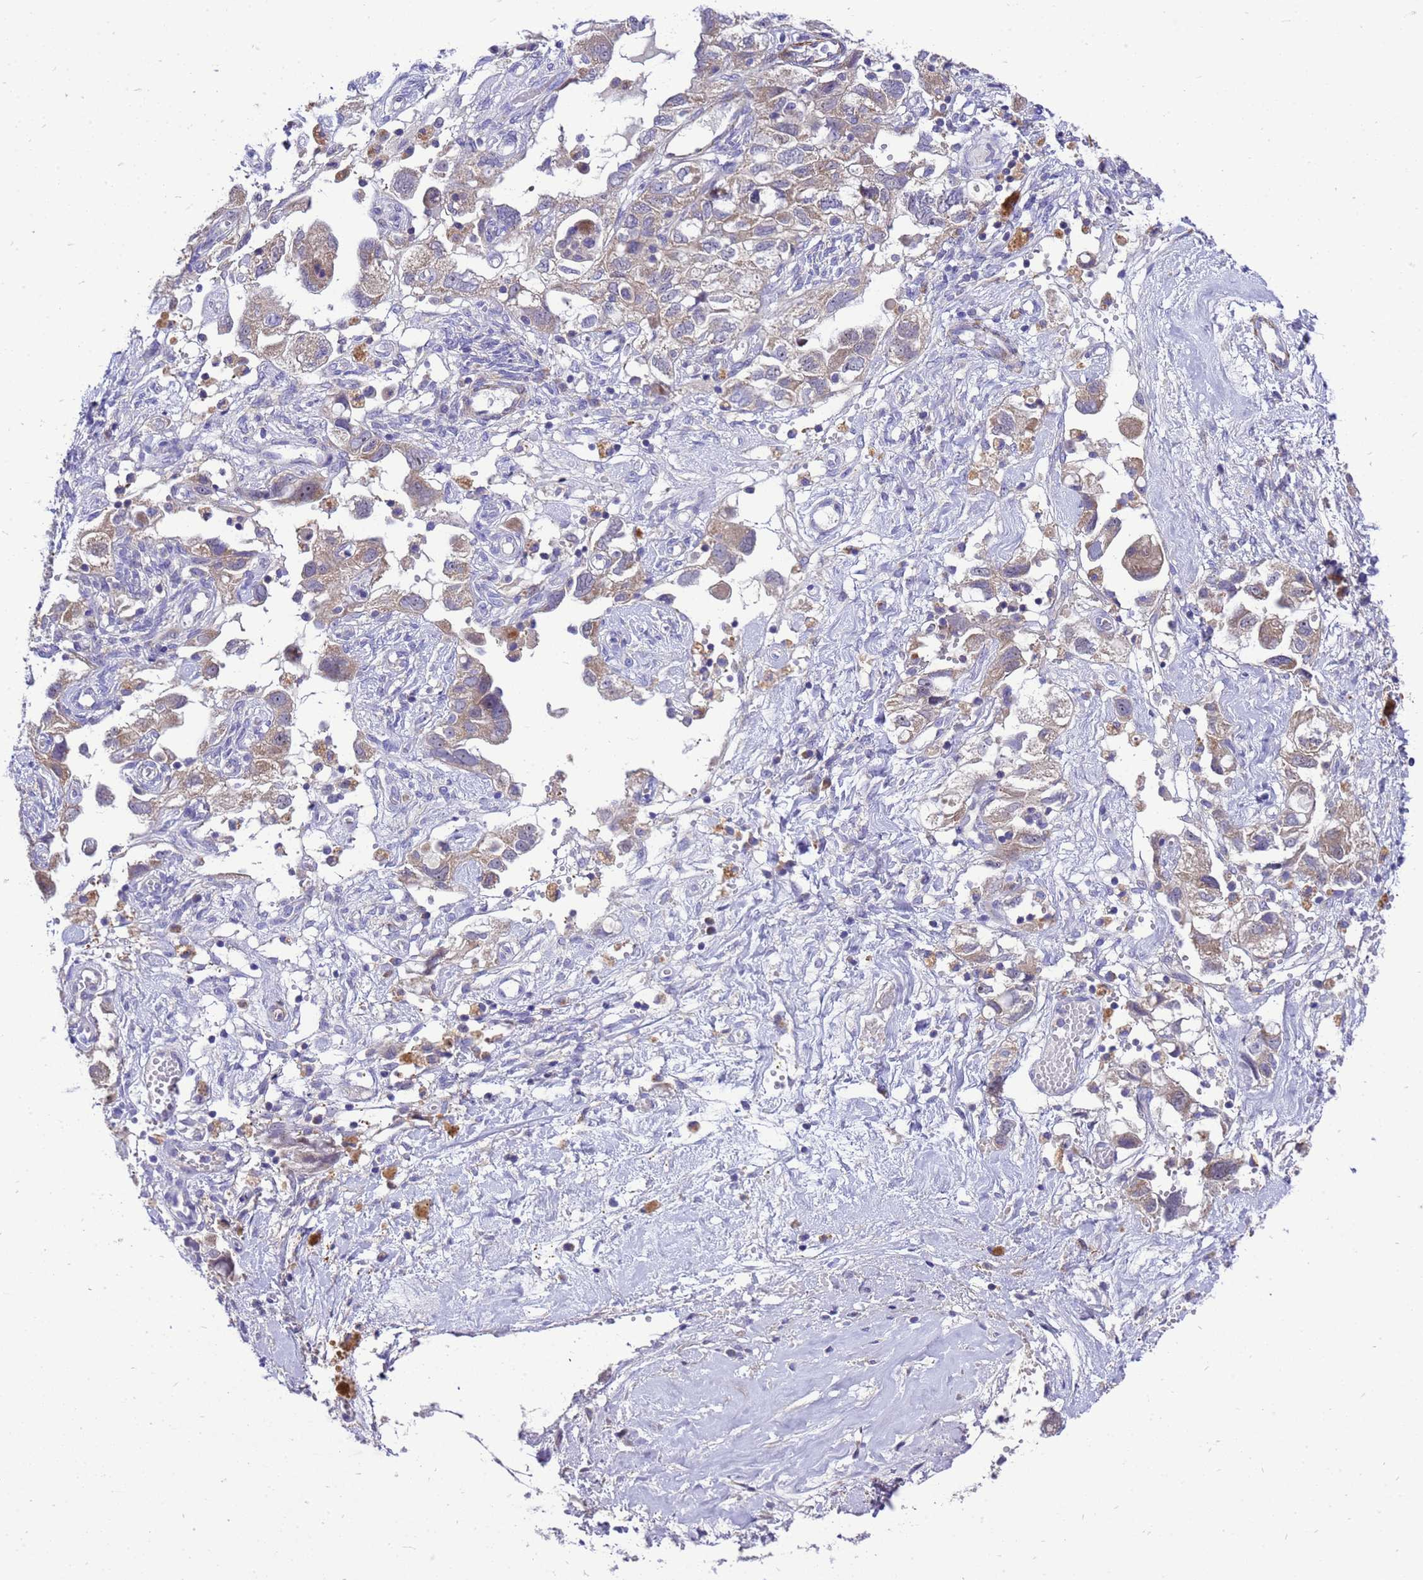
{"staining": {"intensity": "weak", "quantity": "<25%", "location": "cytoplasmic/membranous"}, "tissue": "ovarian cancer", "cell_type": "Tumor cells", "image_type": "cancer", "snomed": [{"axis": "morphology", "description": "Carcinoma, NOS"}, {"axis": "morphology", "description": "Cystadenocarcinoma, serous, NOS"}, {"axis": "topography", "description": "Ovary"}], "caption": "A high-resolution image shows immunohistochemistry staining of ovarian carcinoma, which reveals no significant expression in tumor cells.", "gene": "POP7", "patient": {"sex": "female", "age": 69}}